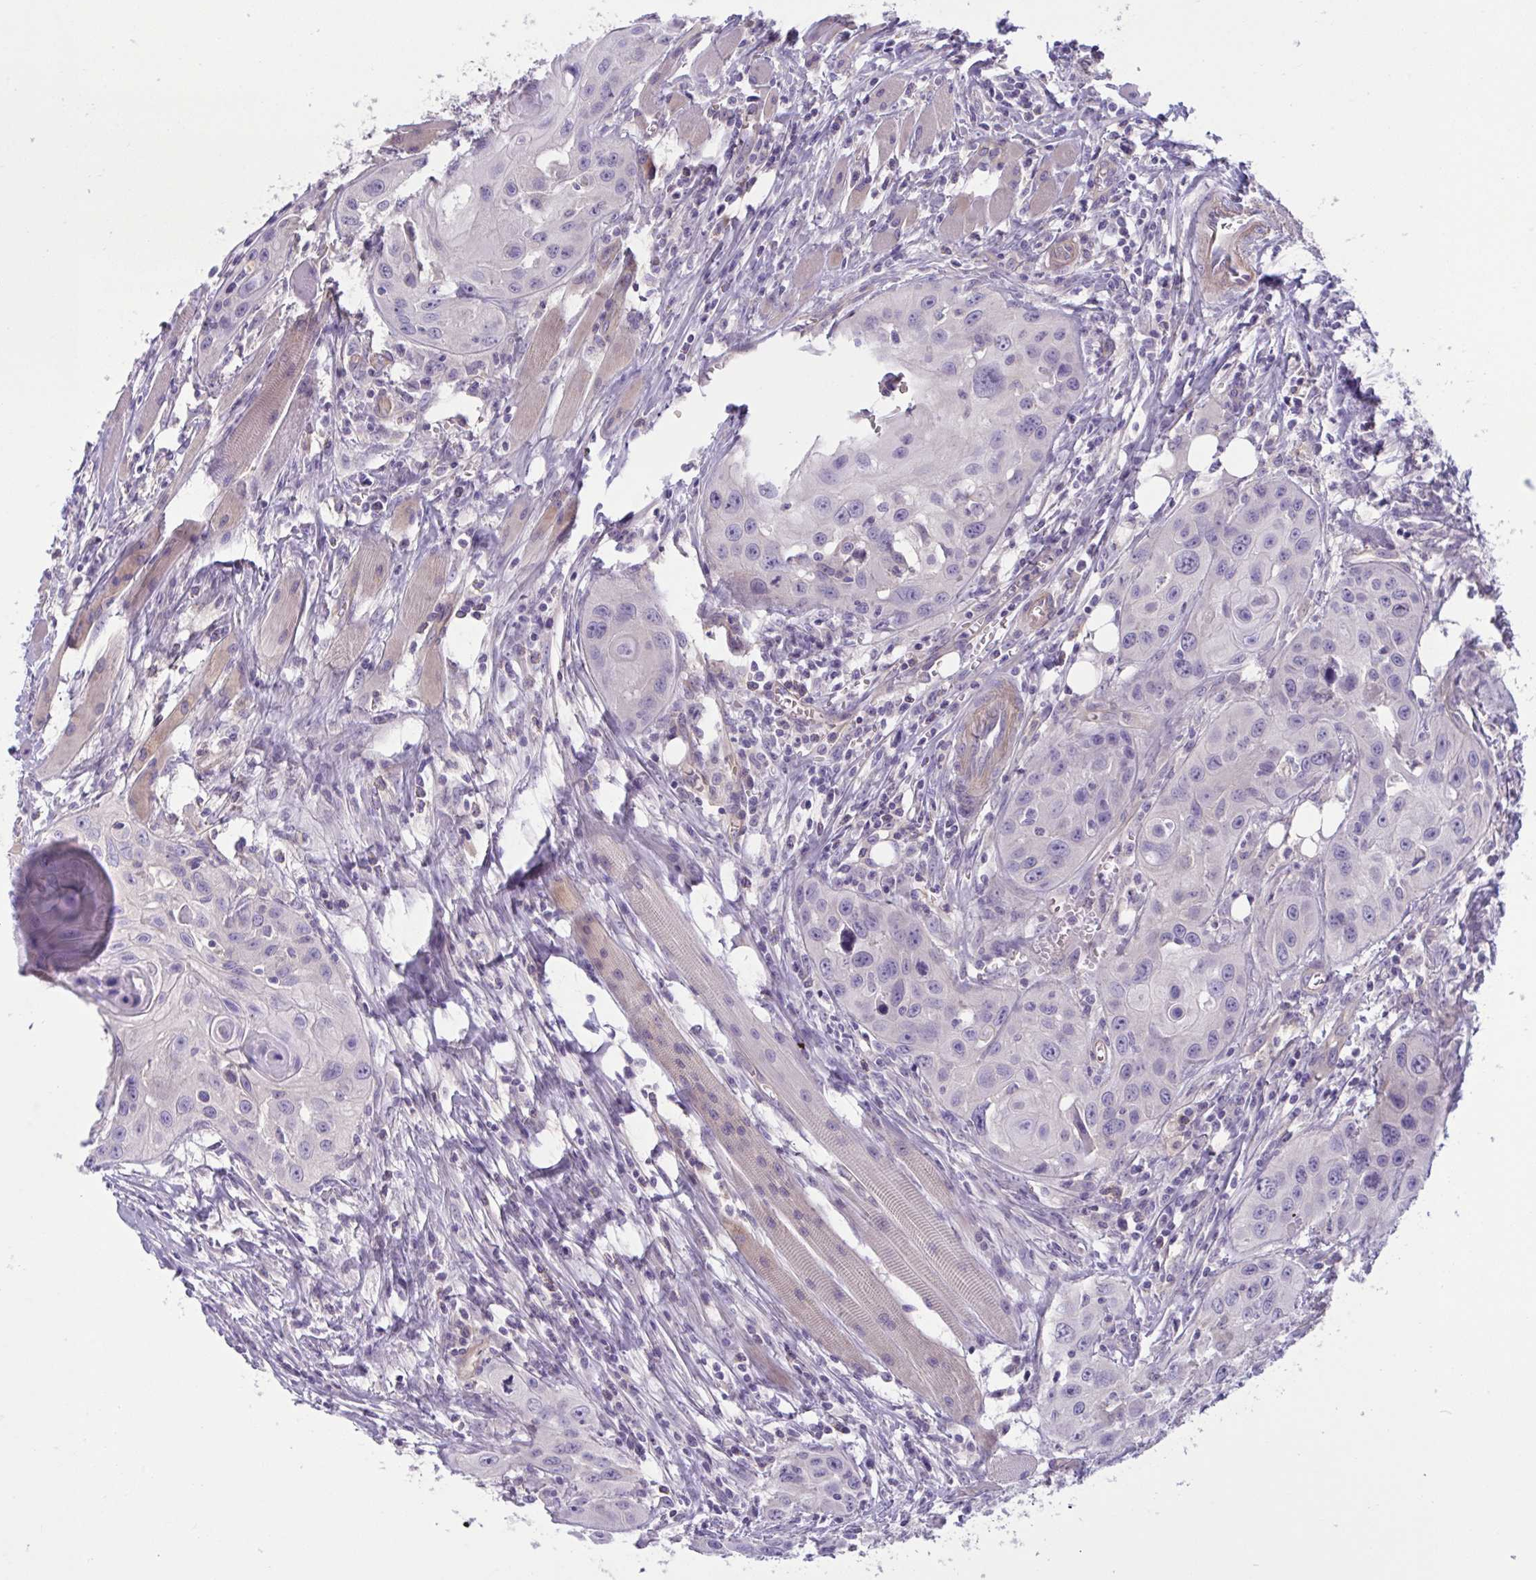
{"staining": {"intensity": "negative", "quantity": "none", "location": "none"}, "tissue": "head and neck cancer", "cell_type": "Tumor cells", "image_type": "cancer", "snomed": [{"axis": "morphology", "description": "Squamous cell carcinoma, NOS"}, {"axis": "topography", "description": "Oral tissue"}, {"axis": "topography", "description": "Head-Neck"}], "caption": "The photomicrograph shows no staining of tumor cells in head and neck cancer (squamous cell carcinoma).", "gene": "TTC7B", "patient": {"sex": "male", "age": 58}}